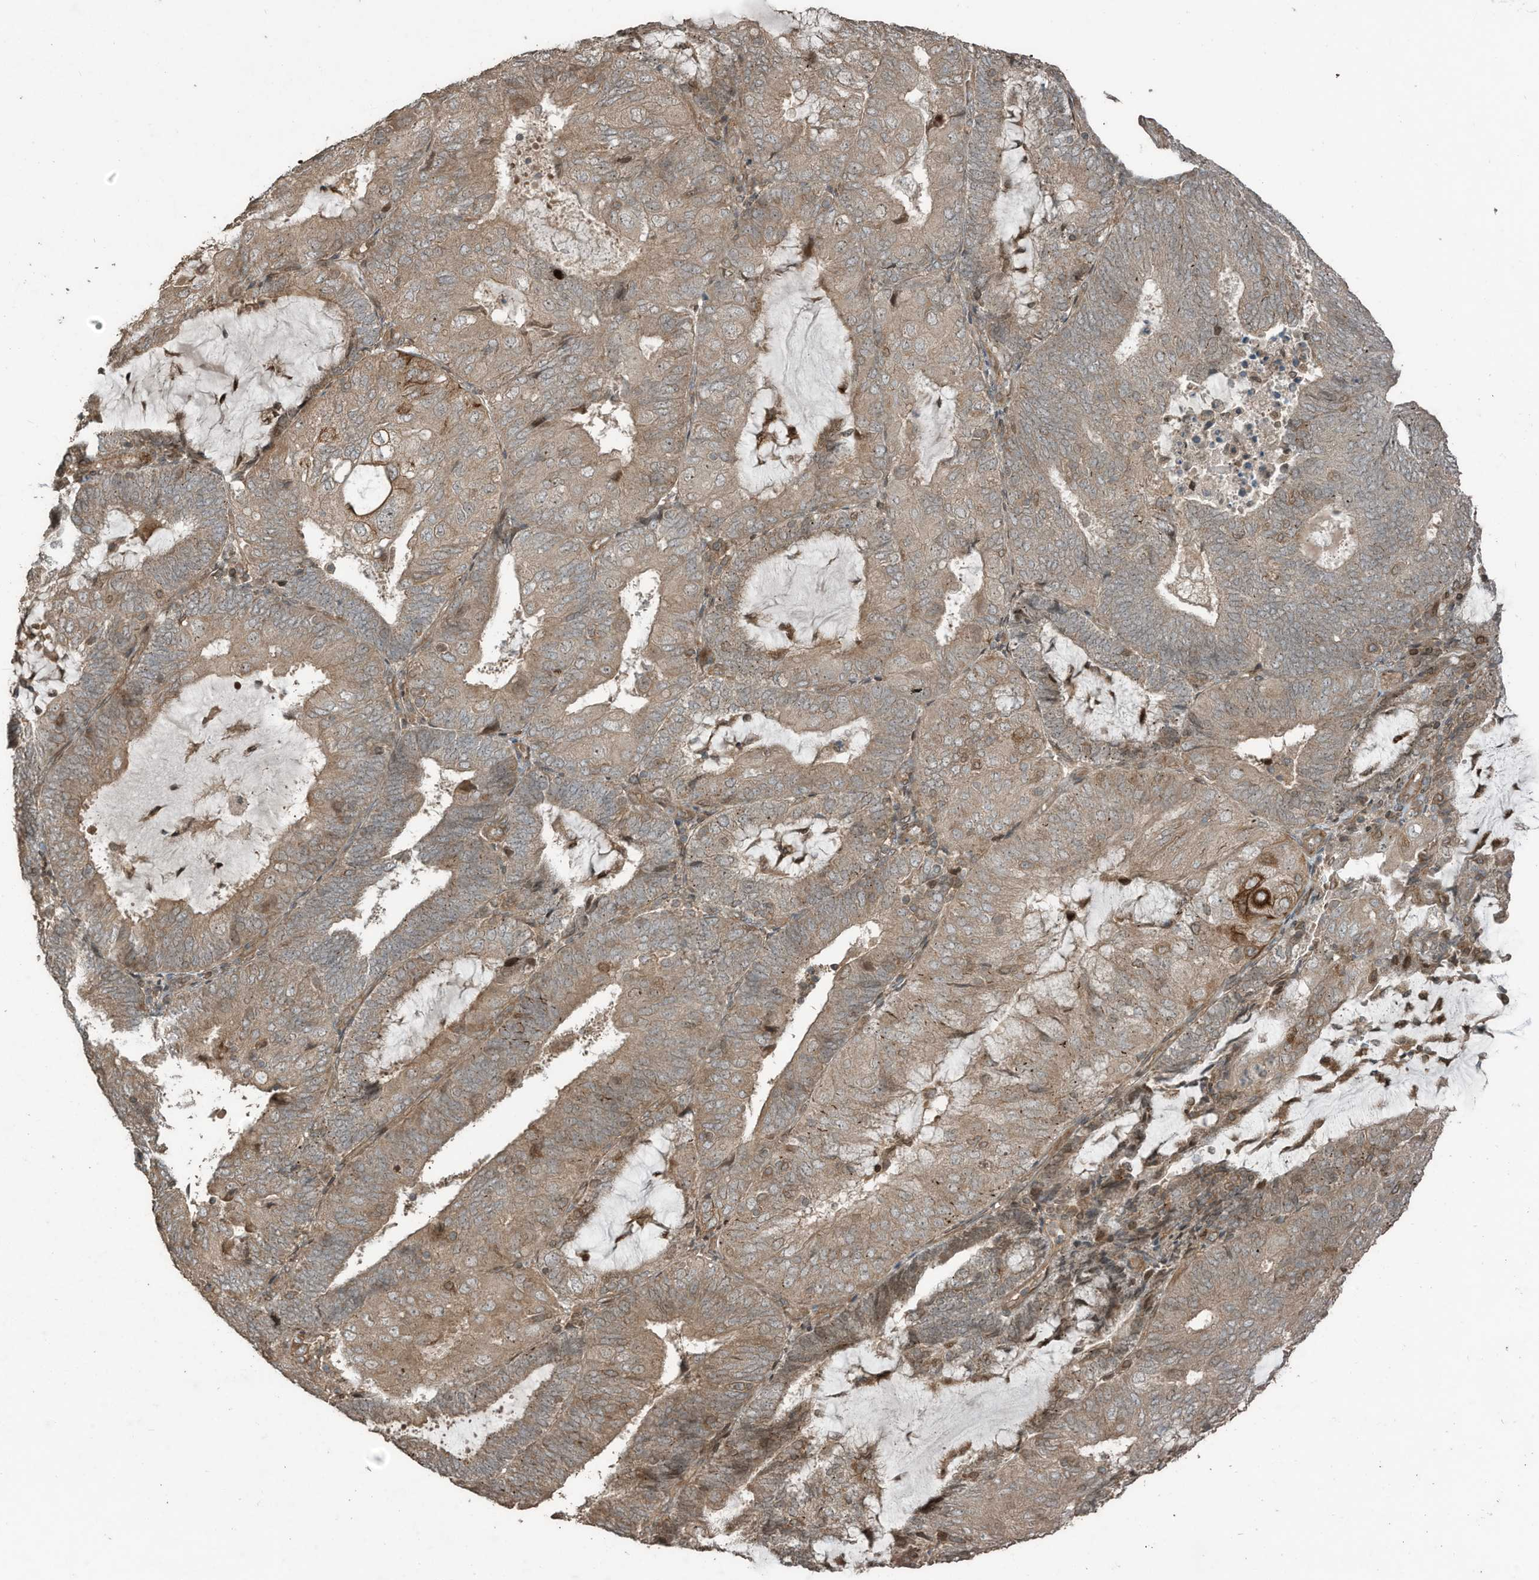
{"staining": {"intensity": "moderate", "quantity": ">75%", "location": "cytoplasmic/membranous"}, "tissue": "endometrial cancer", "cell_type": "Tumor cells", "image_type": "cancer", "snomed": [{"axis": "morphology", "description": "Adenocarcinoma, NOS"}, {"axis": "topography", "description": "Endometrium"}], "caption": "IHC (DAB (3,3'-diaminobenzidine)) staining of endometrial cancer exhibits moderate cytoplasmic/membranous protein positivity in approximately >75% of tumor cells.", "gene": "ZNF653", "patient": {"sex": "female", "age": 81}}